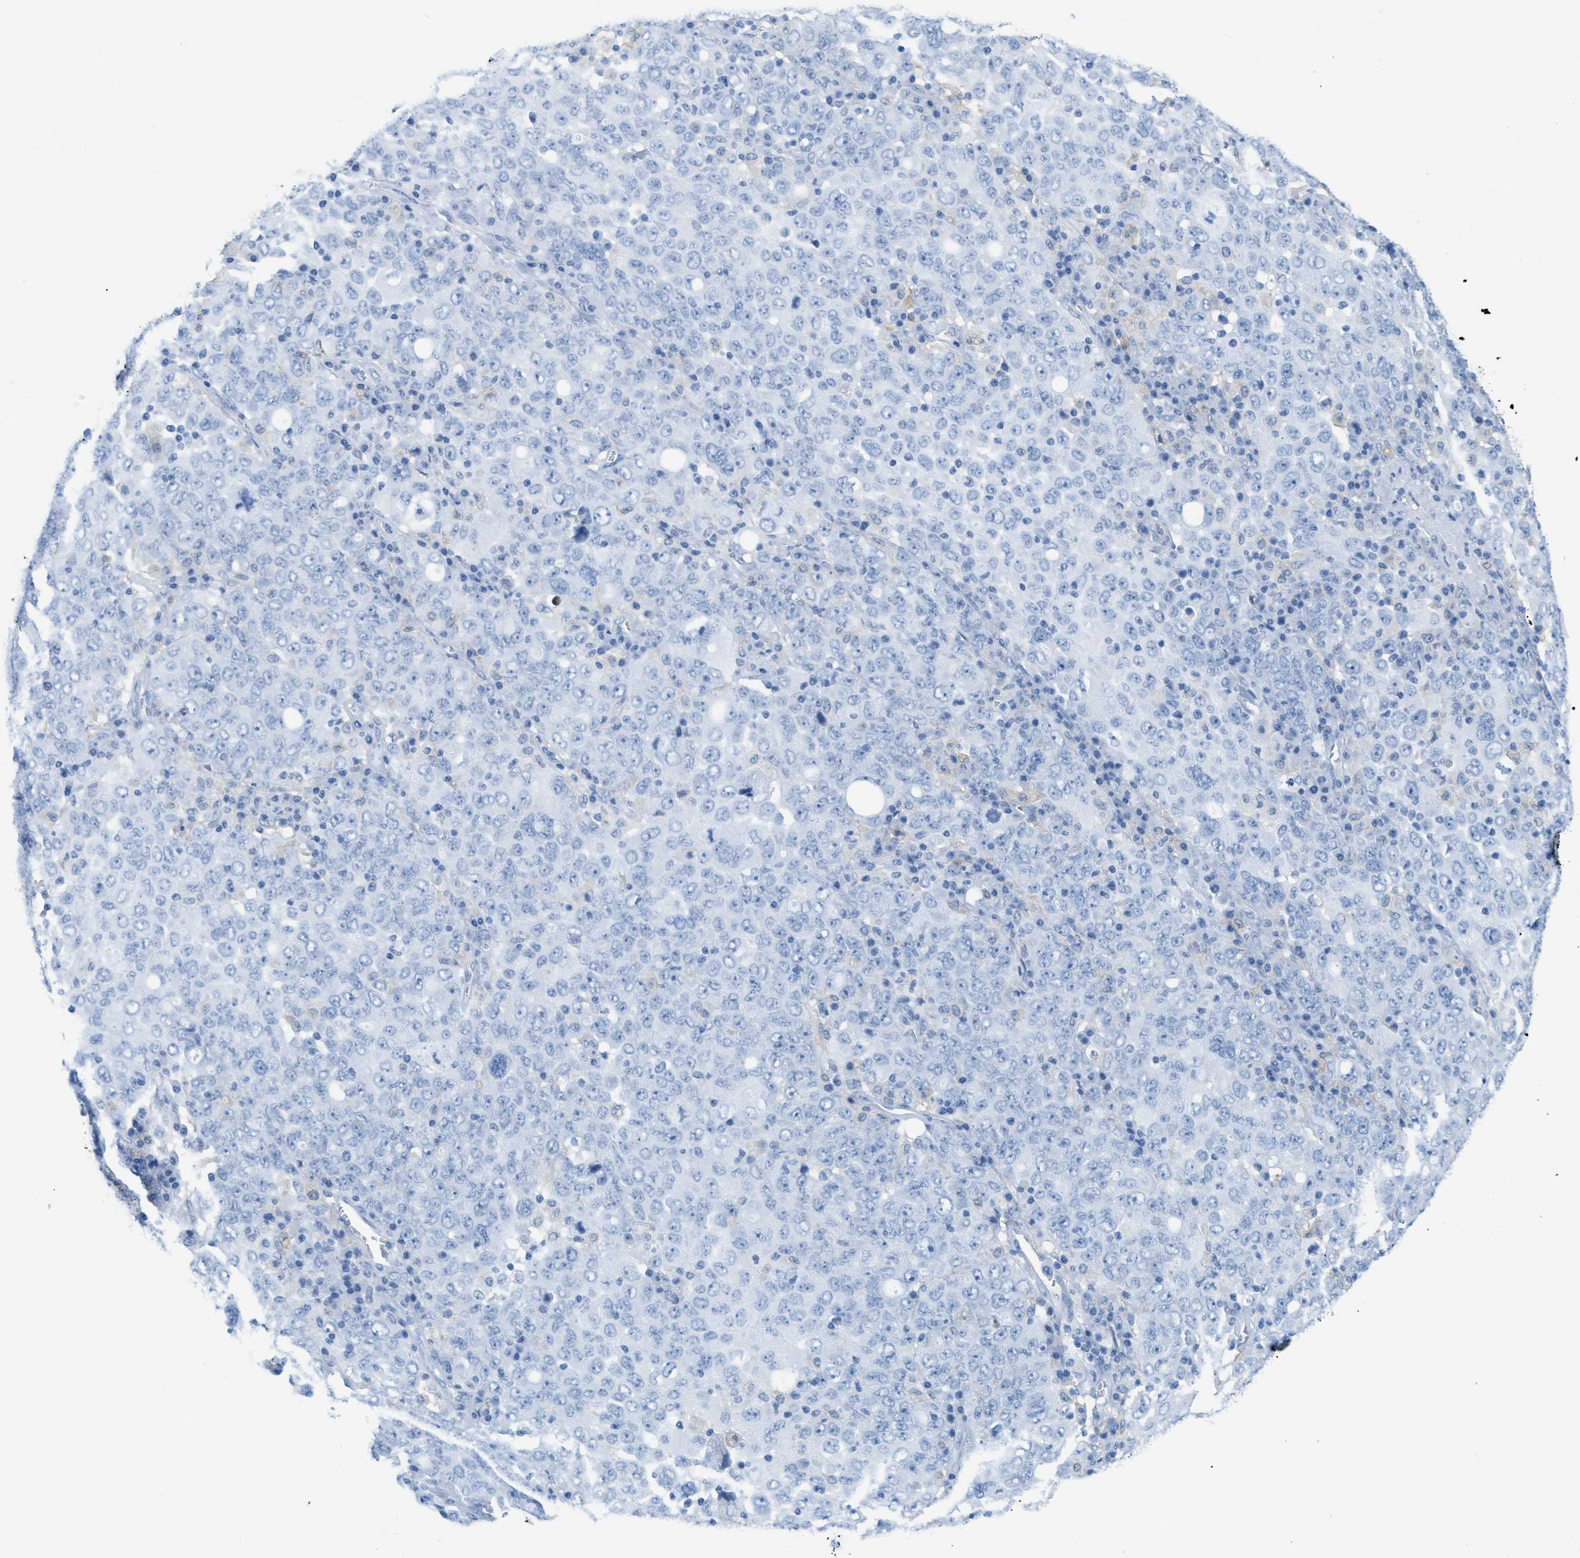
{"staining": {"intensity": "negative", "quantity": "none", "location": "none"}, "tissue": "ovarian cancer", "cell_type": "Tumor cells", "image_type": "cancer", "snomed": [{"axis": "morphology", "description": "Carcinoma, endometroid"}, {"axis": "topography", "description": "Ovary"}], "caption": "Immunohistochemistry histopathology image of human ovarian endometroid carcinoma stained for a protein (brown), which demonstrates no positivity in tumor cells.", "gene": "ASGR1", "patient": {"sex": "female", "age": 62}}